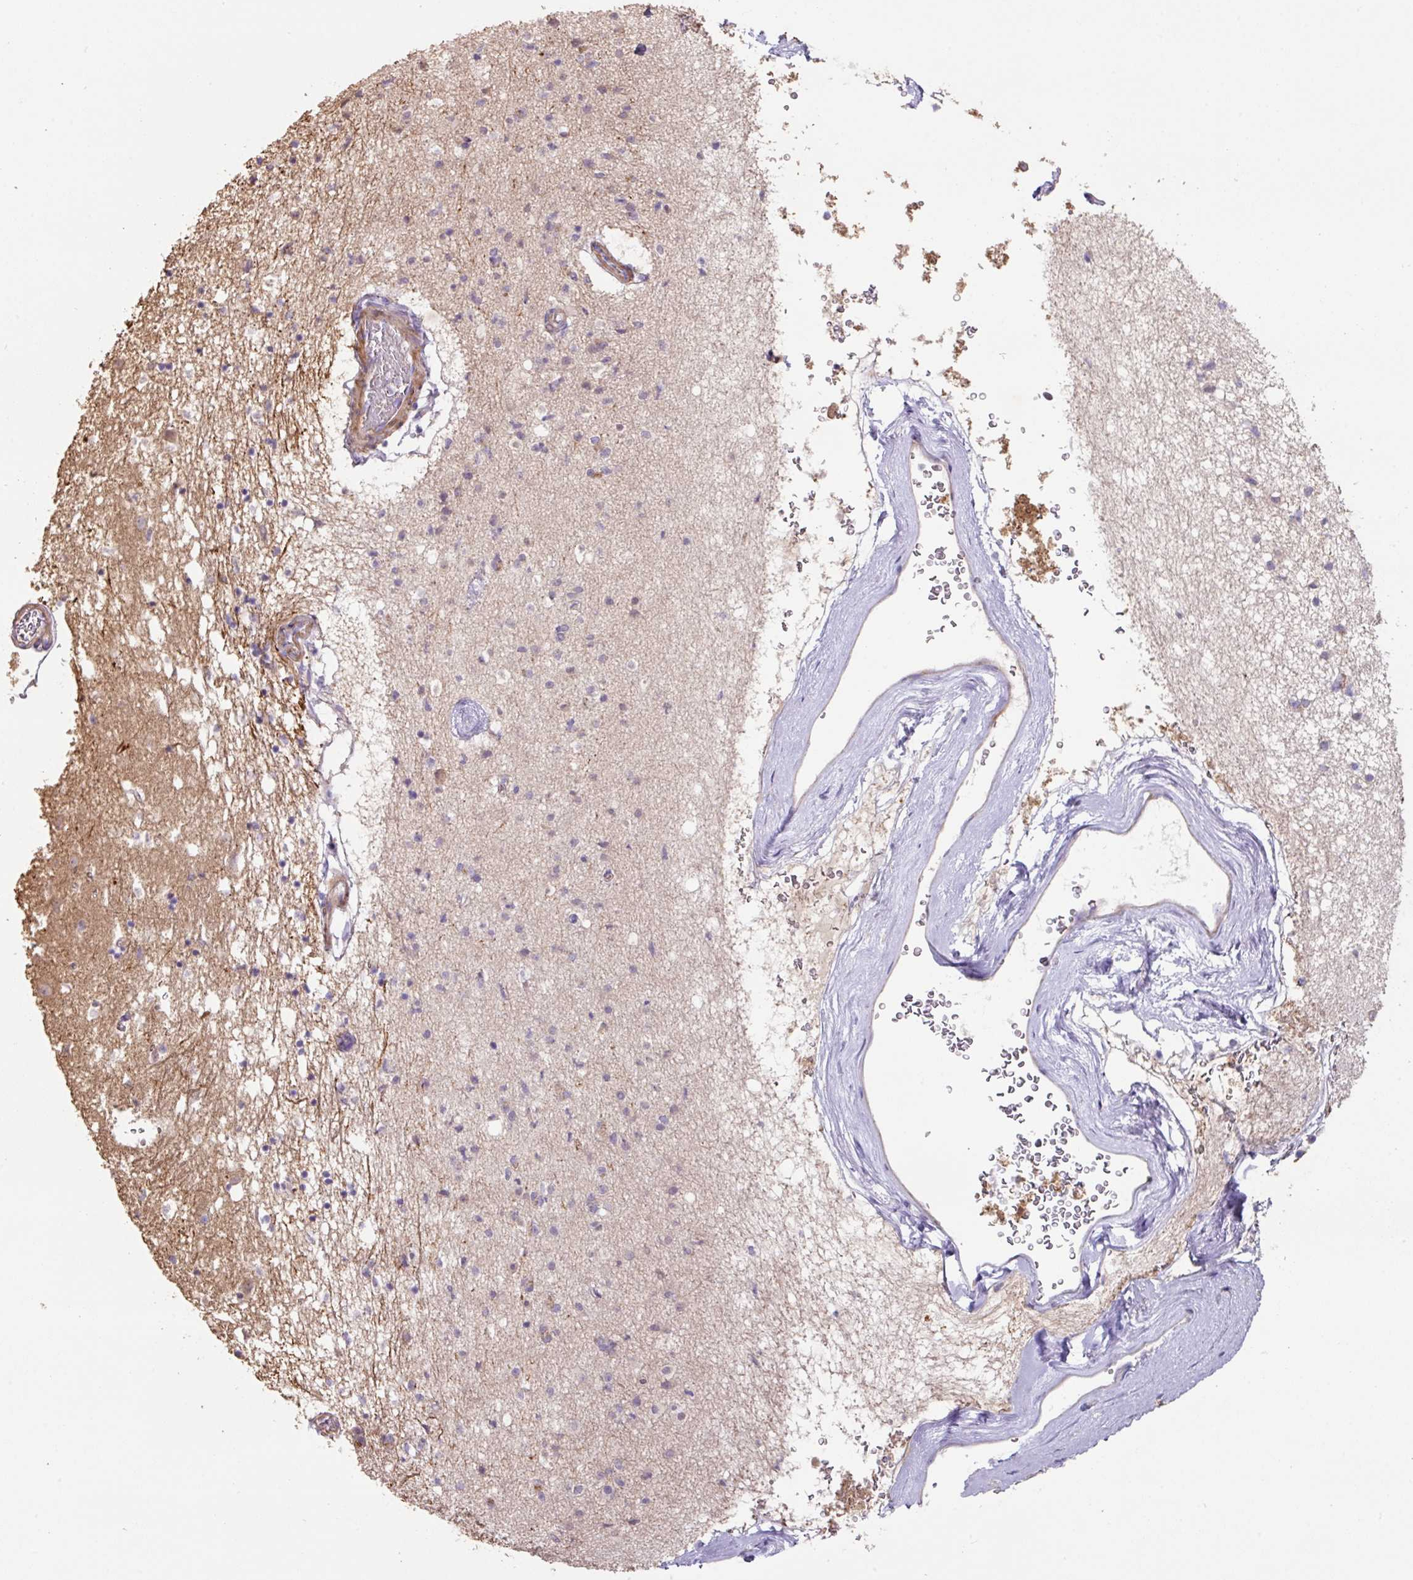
{"staining": {"intensity": "moderate", "quantity": "<25%", "location": "cytoplasmic/membranous"}, "tissue": "caudate", "cell_type": "Glial cells", "image_type": "normal", "snomed": [{"axis": "morphology", "description": "Normal tissue, NOS"}, {"axis": "topography", "description": "Lateral ventricle wall"}], "caption": "Immunohistochemistry histopathology image of unremarkable caudate: human caudate stained using IHC displays low levels of moderate protein expression localized specifically in the cytoplasmic/membranous of glial cells, appearing as a cytoplasmic/membranous brown color.", "gene": "MRRF", "patient": {"sex": "male", "age": 58}}